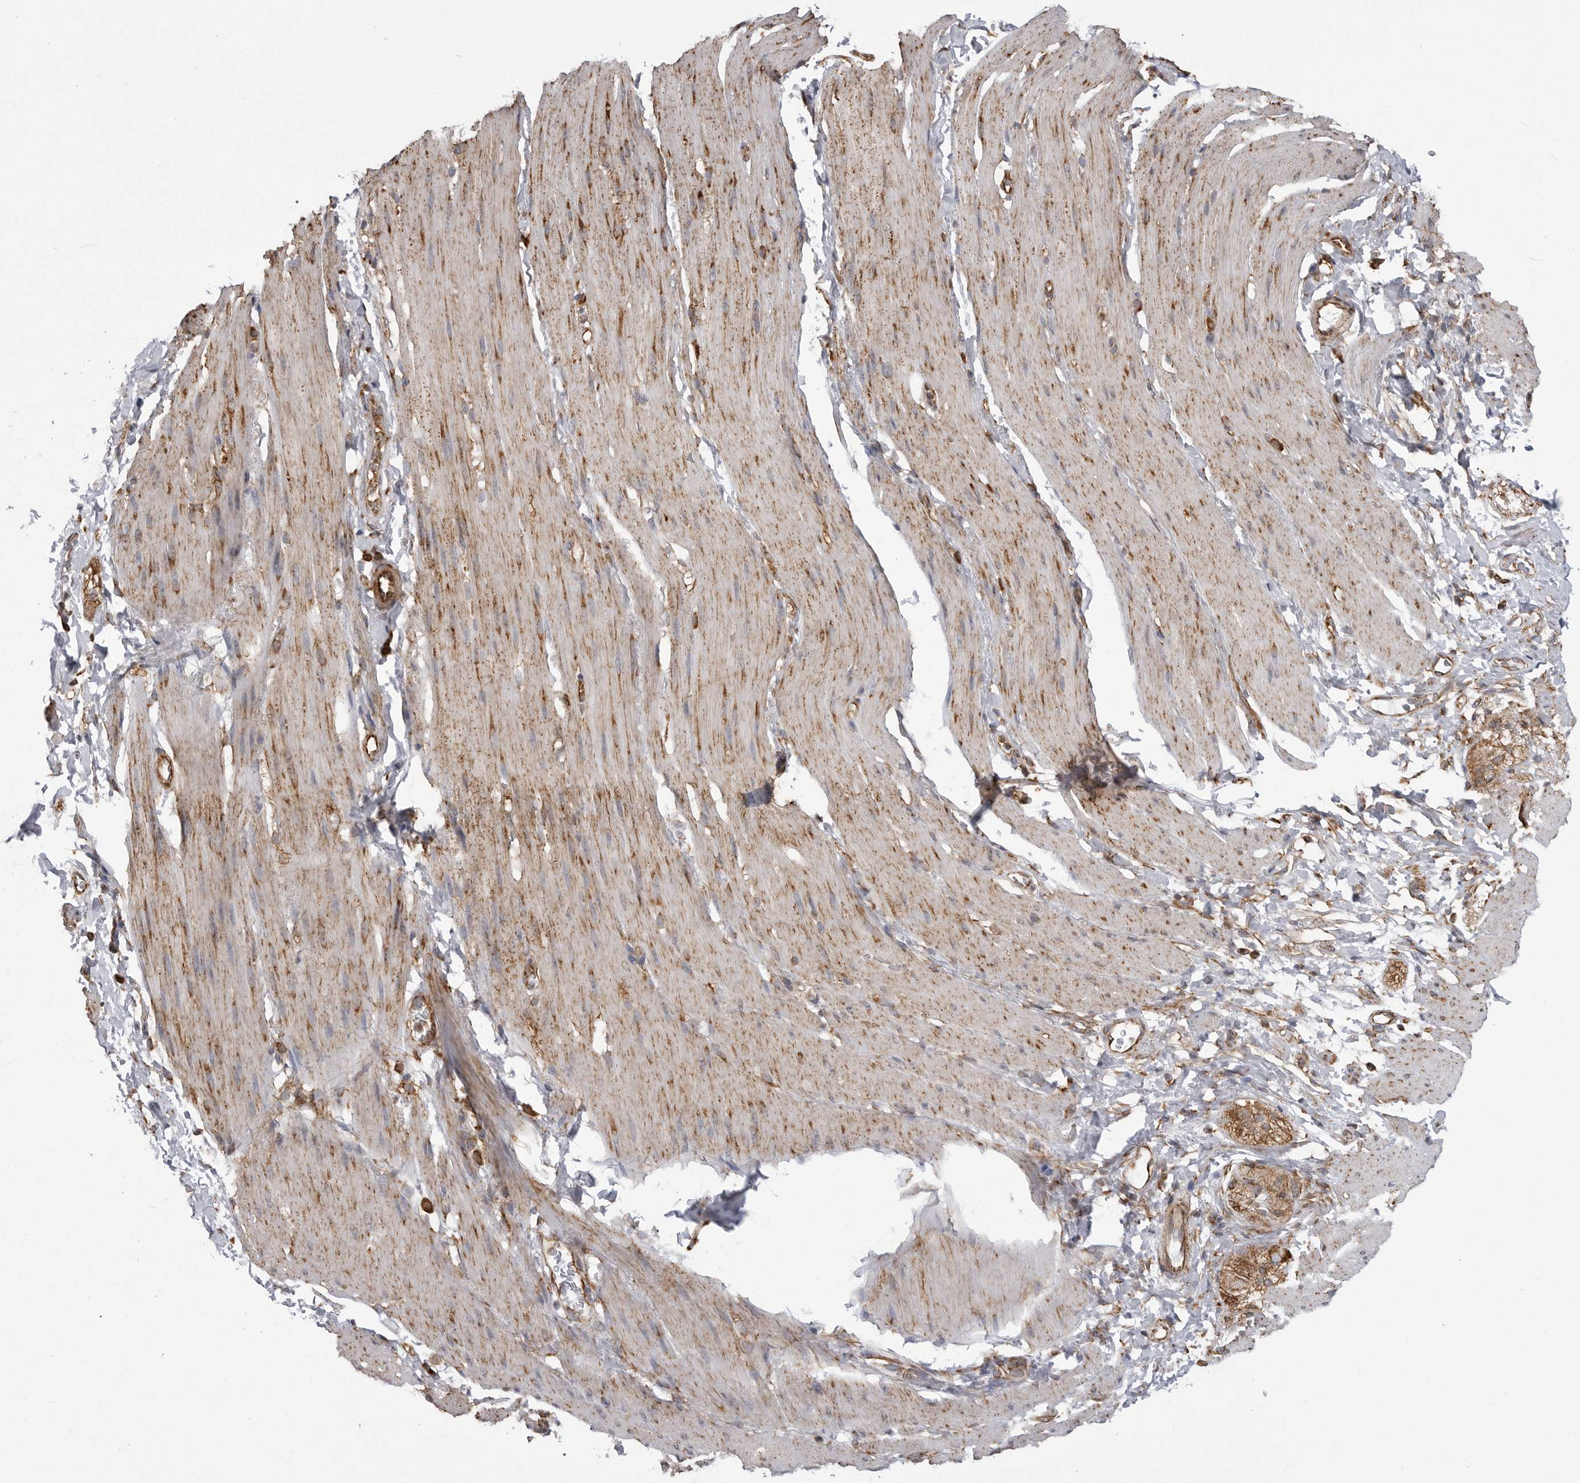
{"staining": {"intensity": "moderate", "quantity": "25%-75%", "location": "cytoplasmic/membranous"}, "tissue": "smooth muscle", "cell_type": "Smooth muscle cells", "image_type": "normal", "snomed": [{"axis": "morphology", "description": "Normal tissue, NOS"}, {"axis": "topography", "description": "Smooth muscle"}, {"axis": "topography", "description": "Small intestine"}], "caption": "Protein positivity by immunohistochemistry (IHC) shows moderate cytoplasmic/membranous staining in approximately 25%-75% of smooth muscle cells in unremarkable smooth muscle.", "gene": "FH", "patient": {"sex": "female", "age": 84}}